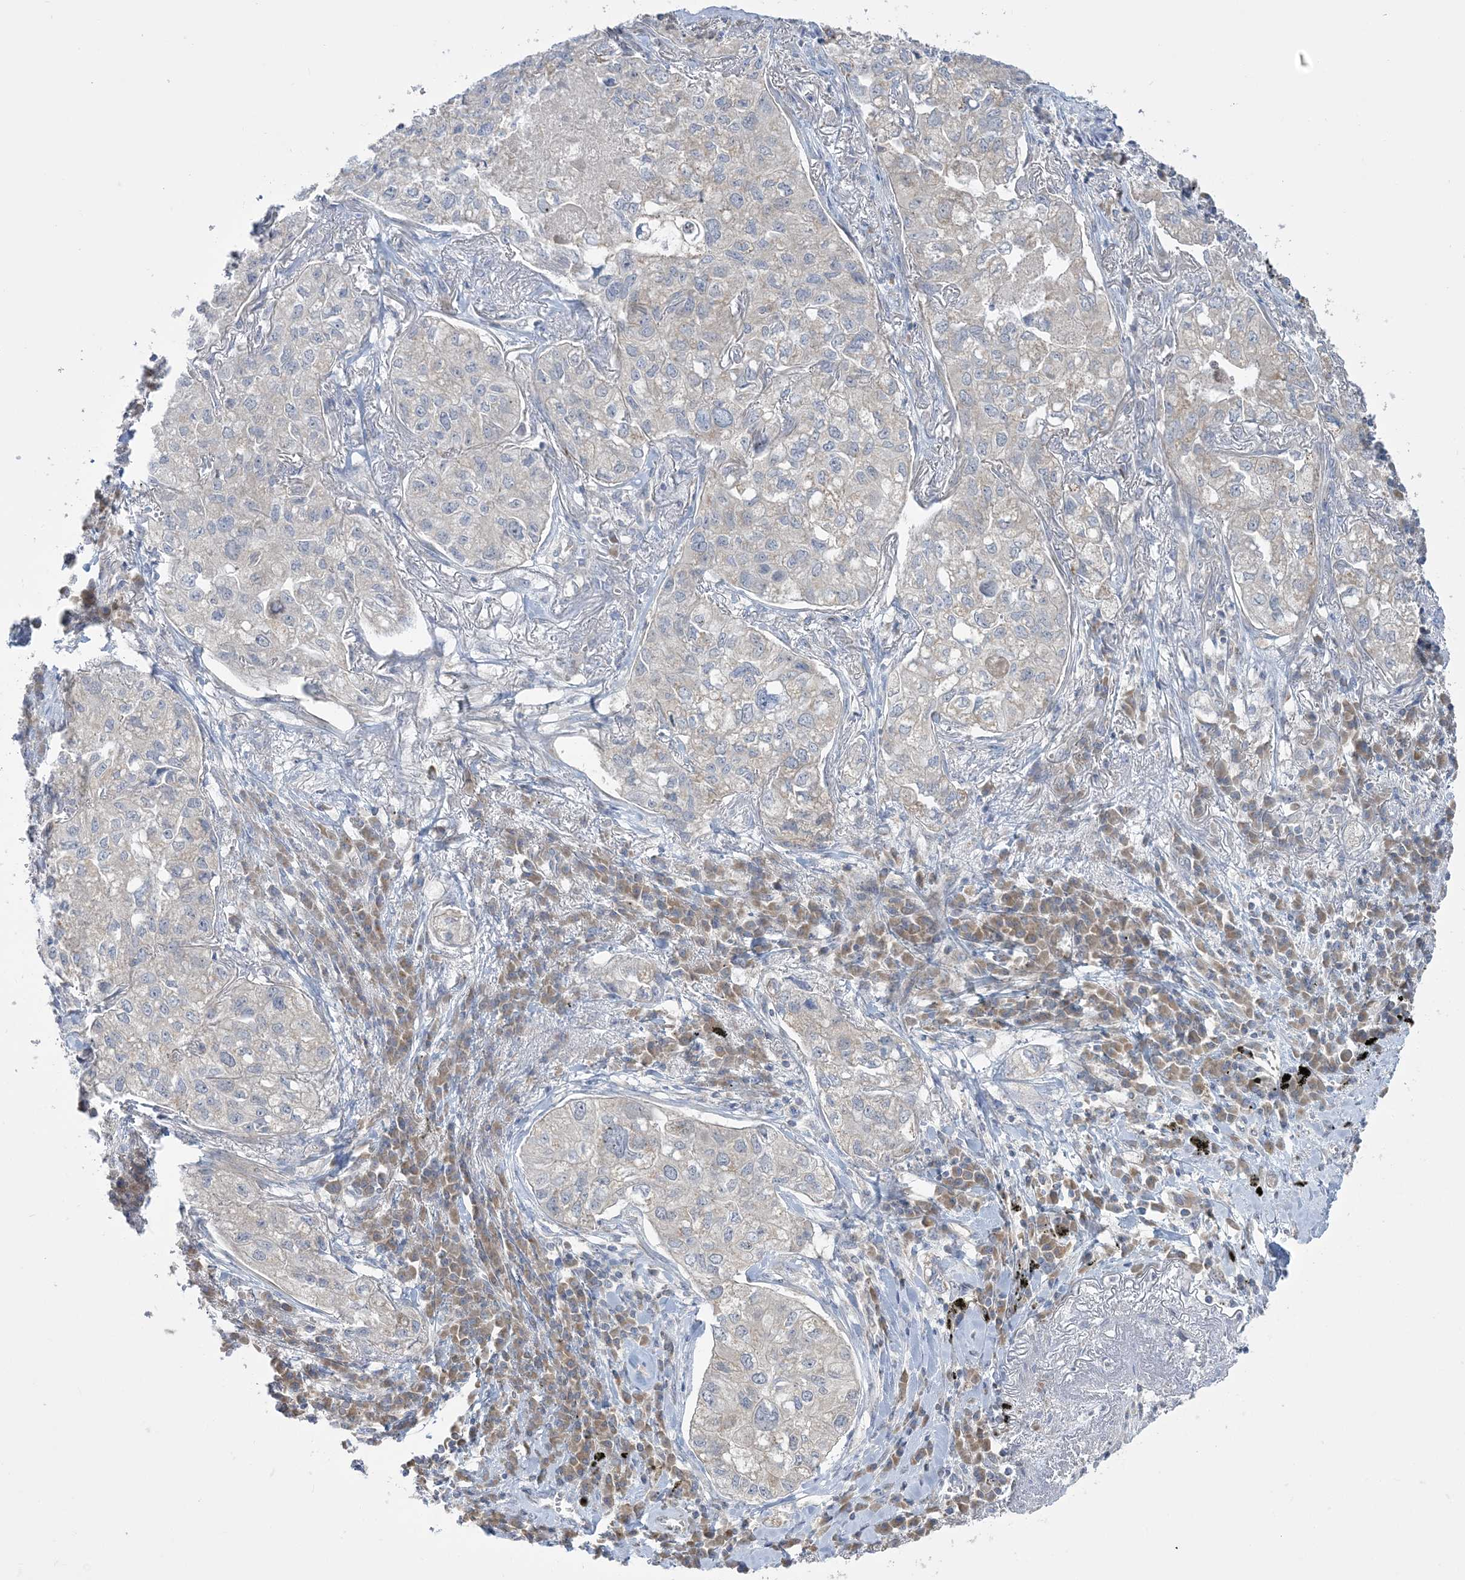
{"staining": {"intensity": "negative", "quantity": "none", "location": "none"}, "tissue": "lung cancer", "cell_type": "Tumor cells", "image_type": "cancer", "snomed": [{"axis": "morphology", "description": "Adenocarcinoma, NOS"}, {"axis": "topography", "description": "Lung"}], "caption": "Lung cancer (adenocarcinoma) was stained to show a protein in brown. There is no significant positivity in tumor cells.", "gene": "MMADHC", "patient": {"sex": "male", "age": 65}}